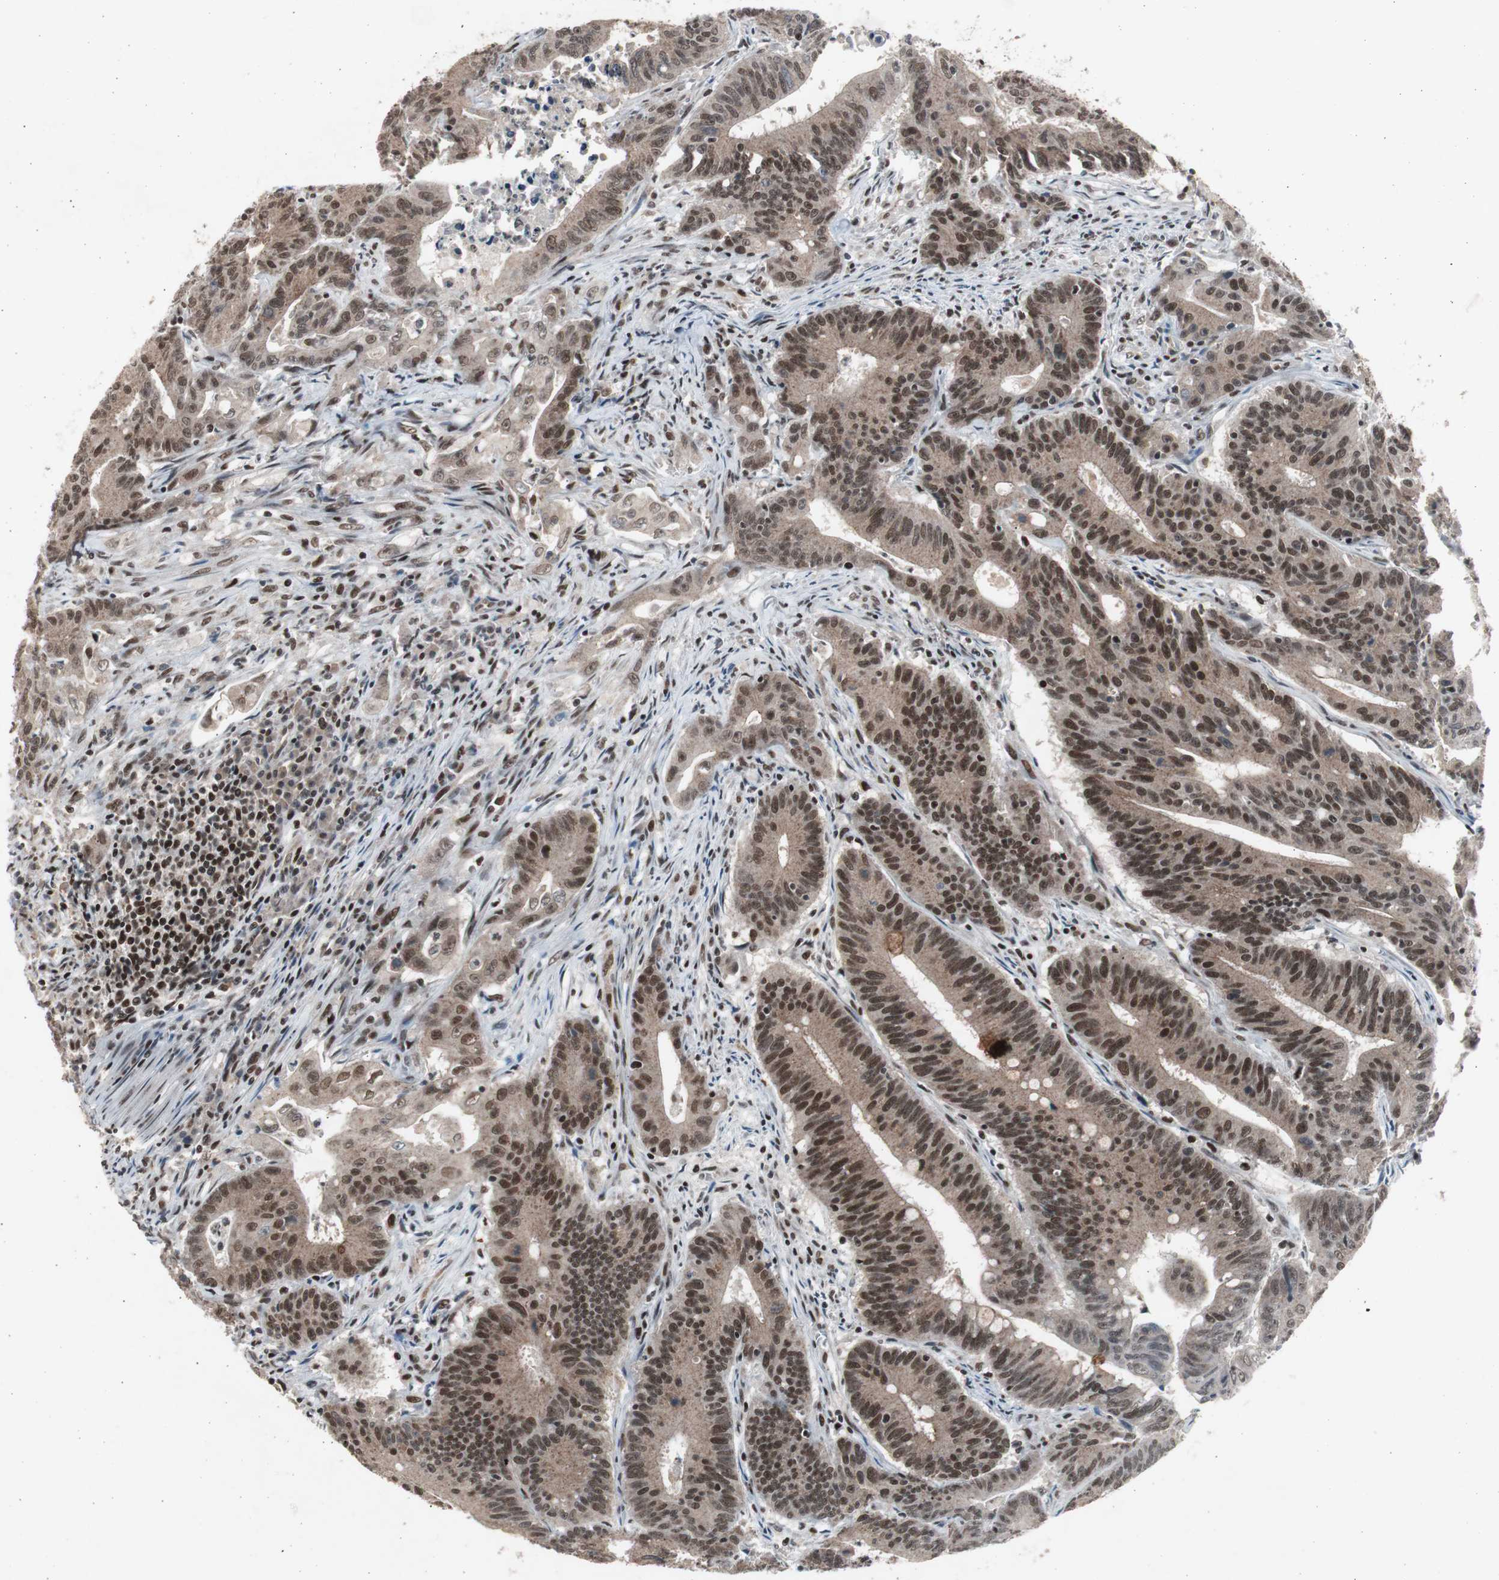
{"staining": {"intensity": "strong", "quantity": ">75%", "location": "nuclear"}, "tissue": "colorectal cancer", "cell_type": "Tumor cells", "image_type": "cancer", "snomed": [{"axis": "morphology", "description": "Adenocarcinoma, NOS"}, {"axis": "topography", "description": "Colon"}], "caption": "Colorectal adenocarcinoma tissue displays strong nuclear expression in about >75% of tumor cells, visualized by immunohistochemistry. Nuclei are stained in blue.", "gene": "RPA1", "patient": {"sex": "male", "age": 45}}